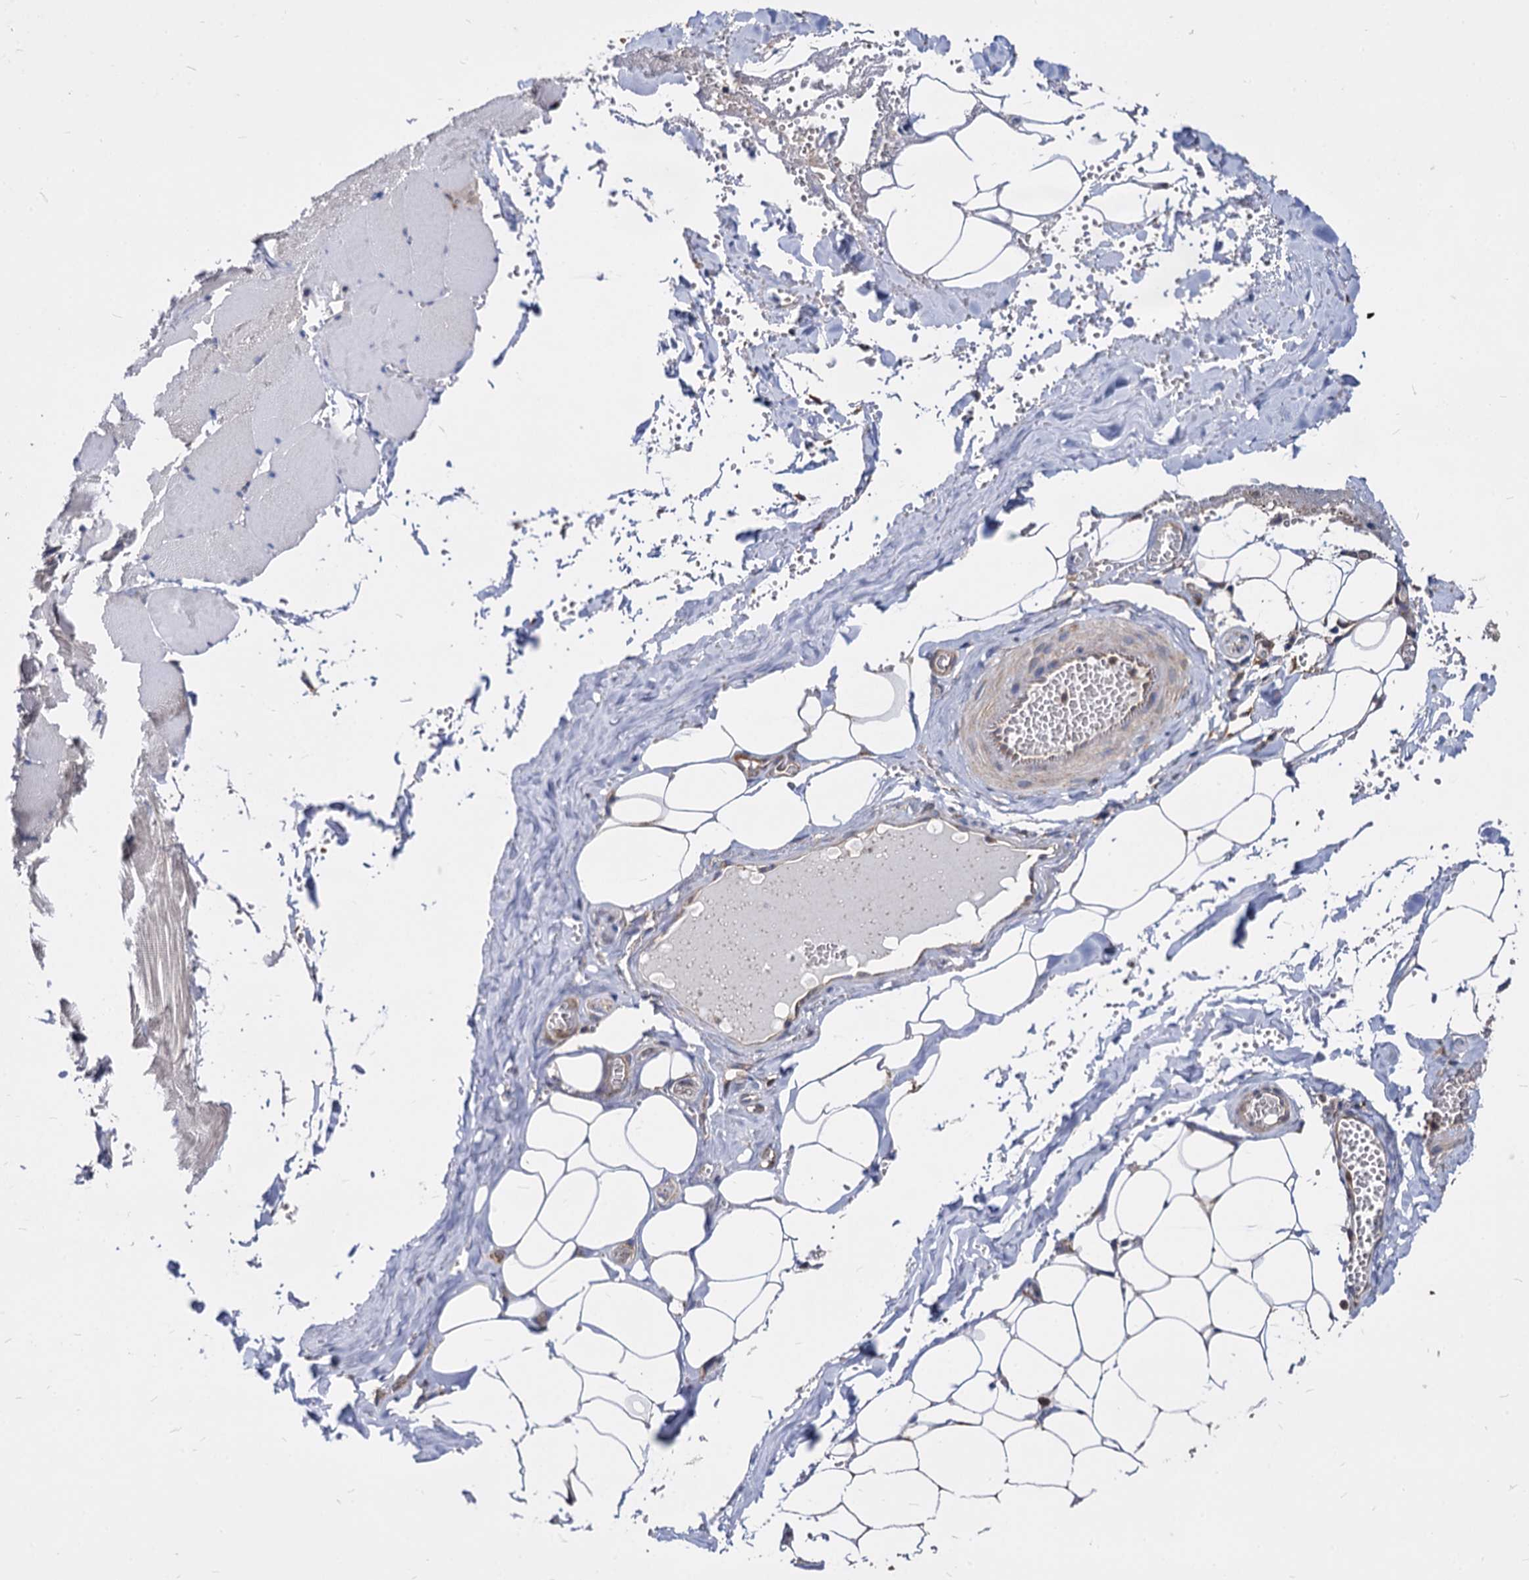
{"staining": {"intensity": "weak", "quantity": "25%-75%", "location": "cytoplasmic/membranous"}, "tissue": "adipose tissue", "cell_type": "Adipocytes", "image_type": "normal", "snomed": [{"axis": "morphology", "description": "Normal tissue, NOS"}, {"axis": "topography", "description": "Skeletal muscle"}, {"axis": "topography", "description": "Peripheral nerve tissue"}], "caption": "Weak cytoplasmic/membranous positivity for a protein is seen in approximately 25%-75% of adipocytes of normal adipose tissue using immunohistochemistry.", "gene": "NME1", "patient": {"sex": "female", "age": 55}}